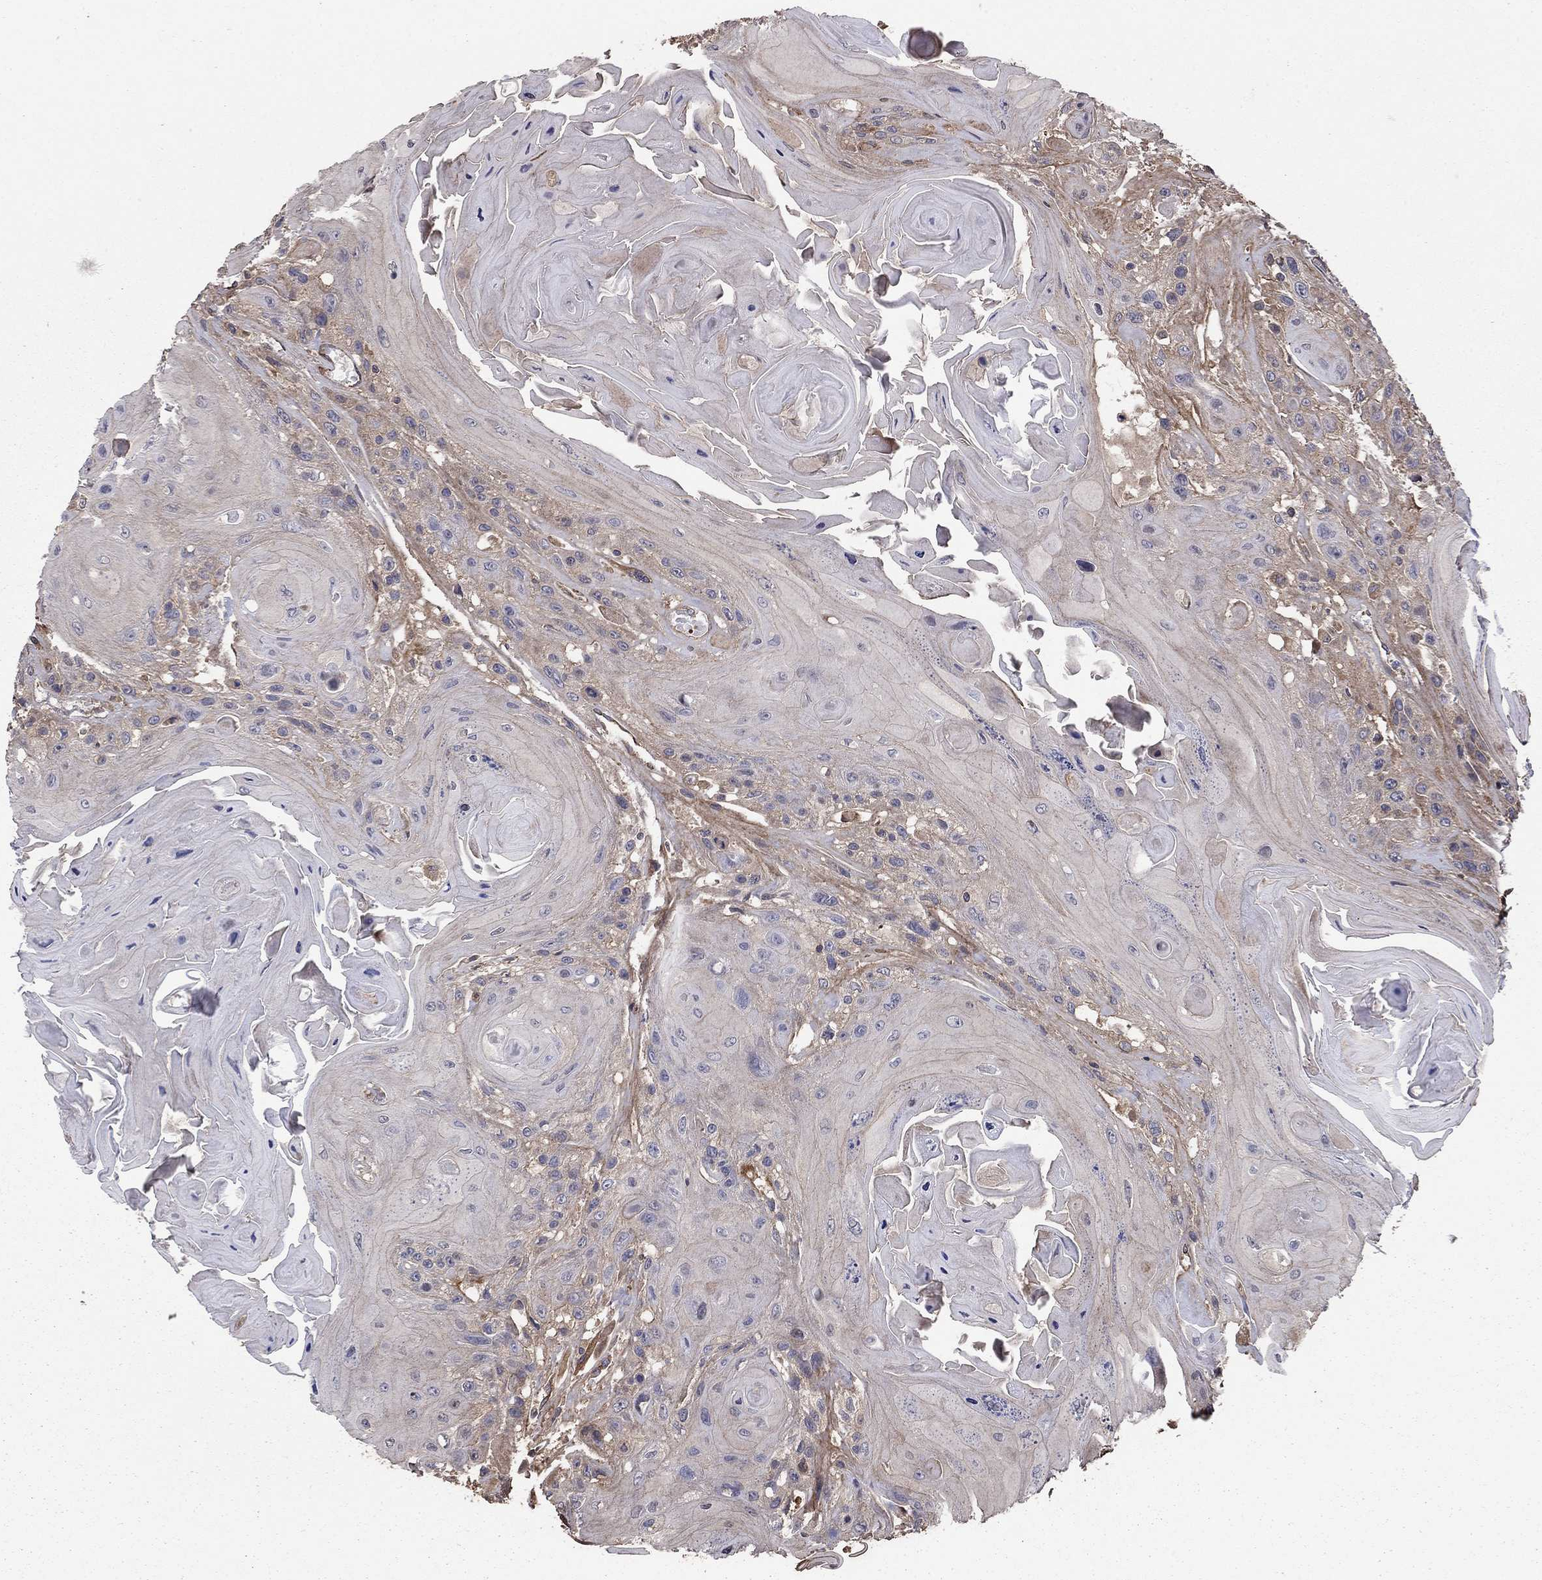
{"staining": {"intensity": "weak", "quantity": "<25%", "location": "cytoplasmic/membranous"}, "tissue": "head and neck cancer", "cell_type": "Tumor cells", "image_type": "cancer", "snomed": [{"axis": "morphology", "description": "Squamous cell carcinoma, NOS"}, {"axis": "topography", "description": "Head-Neck"}], "caption": "Immunohistochemical staining of human squamous cell carcinoma (head and neck) demonstrates no significant positivity in tumor cells.", "gene": "BABAM2", "patient": {"sex": "female", "age": 59}}